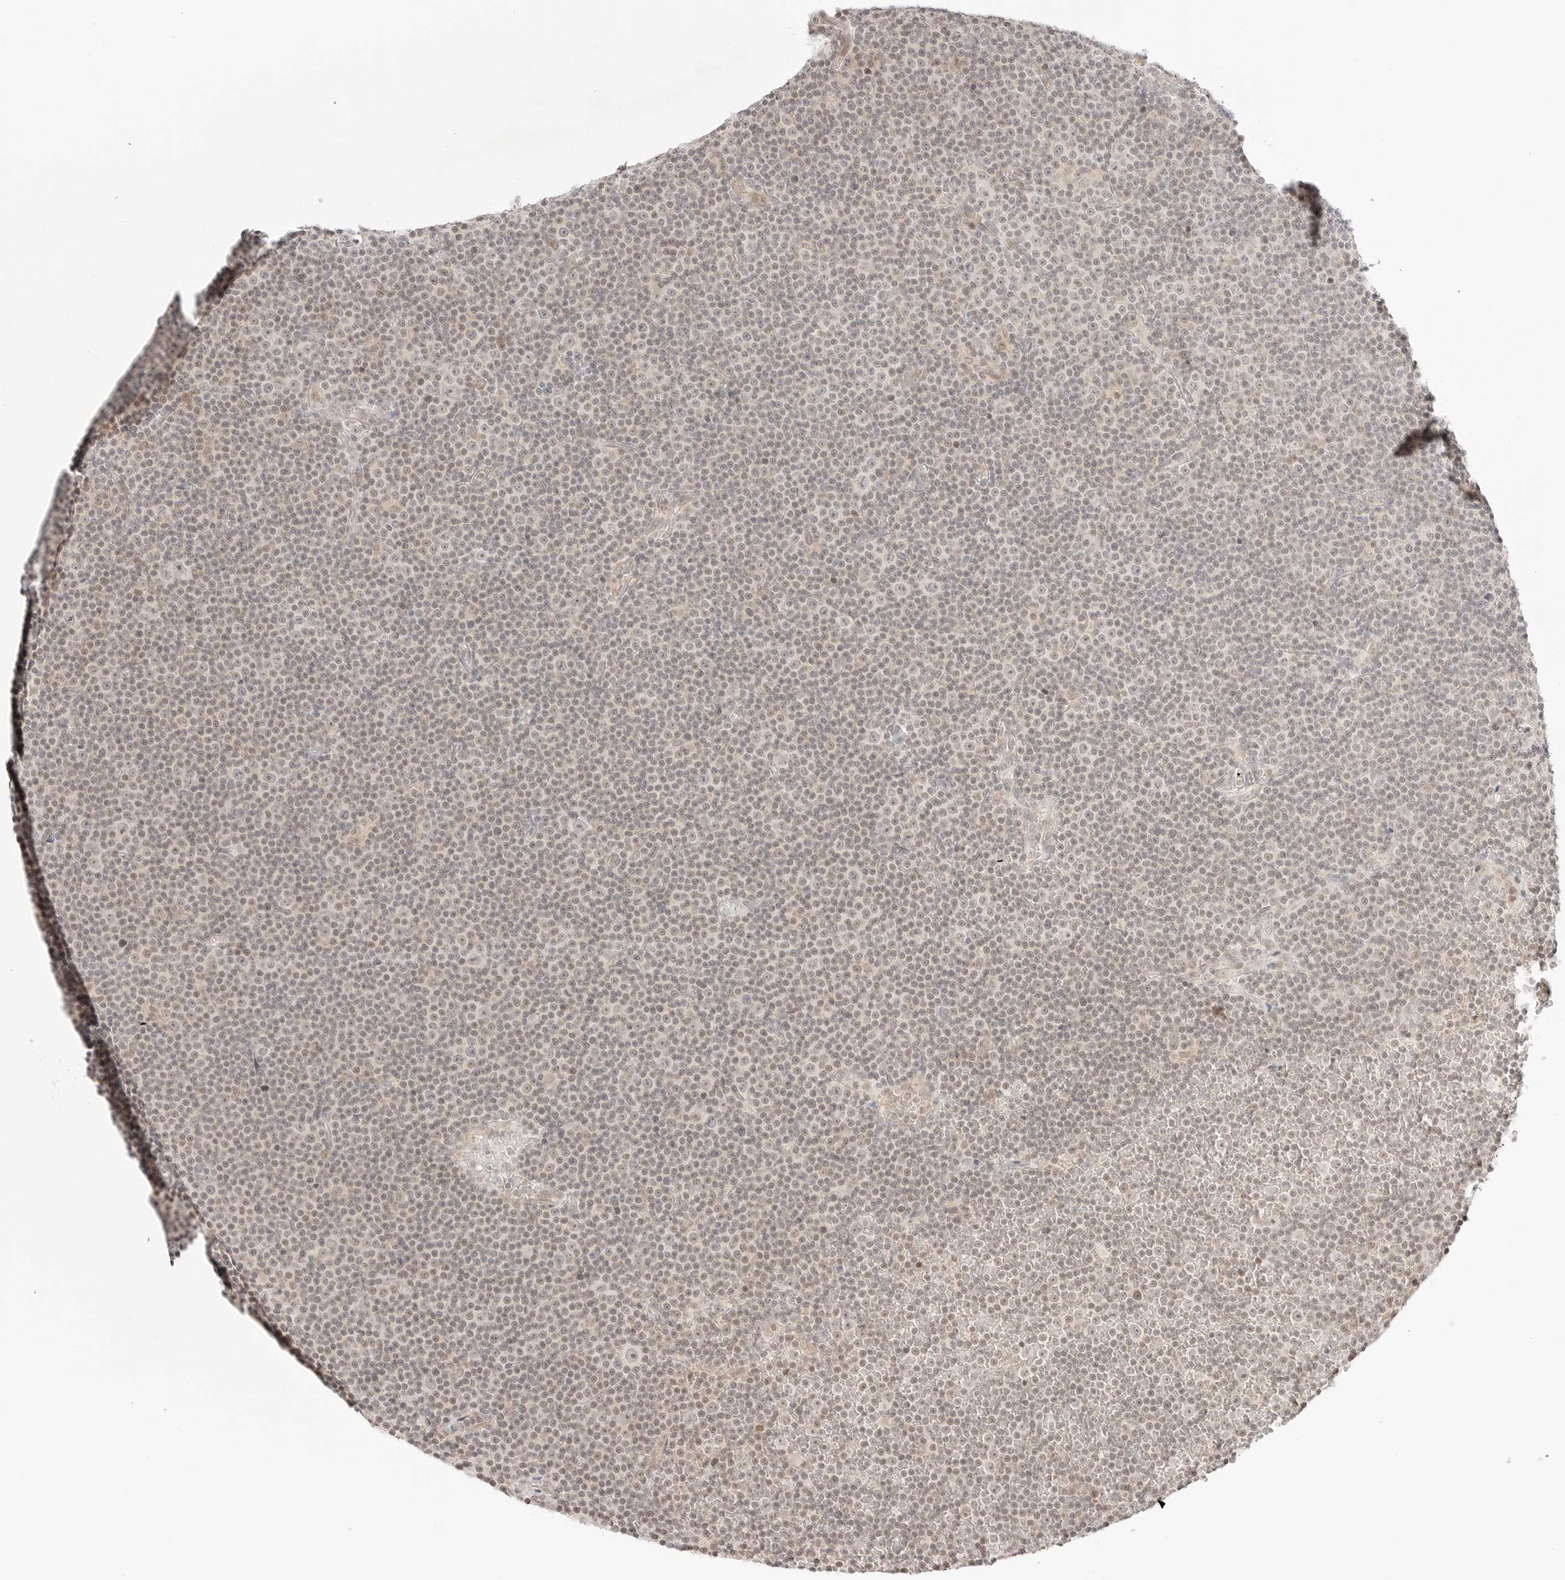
{"staining": {"intensity": "negative", "quantity": "none", "location": "none"}, "tissue": "lymphoma", "cell_type": "Tumor cells", "image_type": "cancer", "snomed": [{"axis": "morphology", "description": "Malignant lymphoma, non-Hodgkin's type, Low grade"}, {"axis": "topography", "description": "Lymph node"}], "caption": "Tumor cells are negative for brown protein staining in malignant lymphoma, non-Hodgkin's type (low-grade).", "gene": "RPS6KL1", "patient": {"sex": "female", "age": 67}}